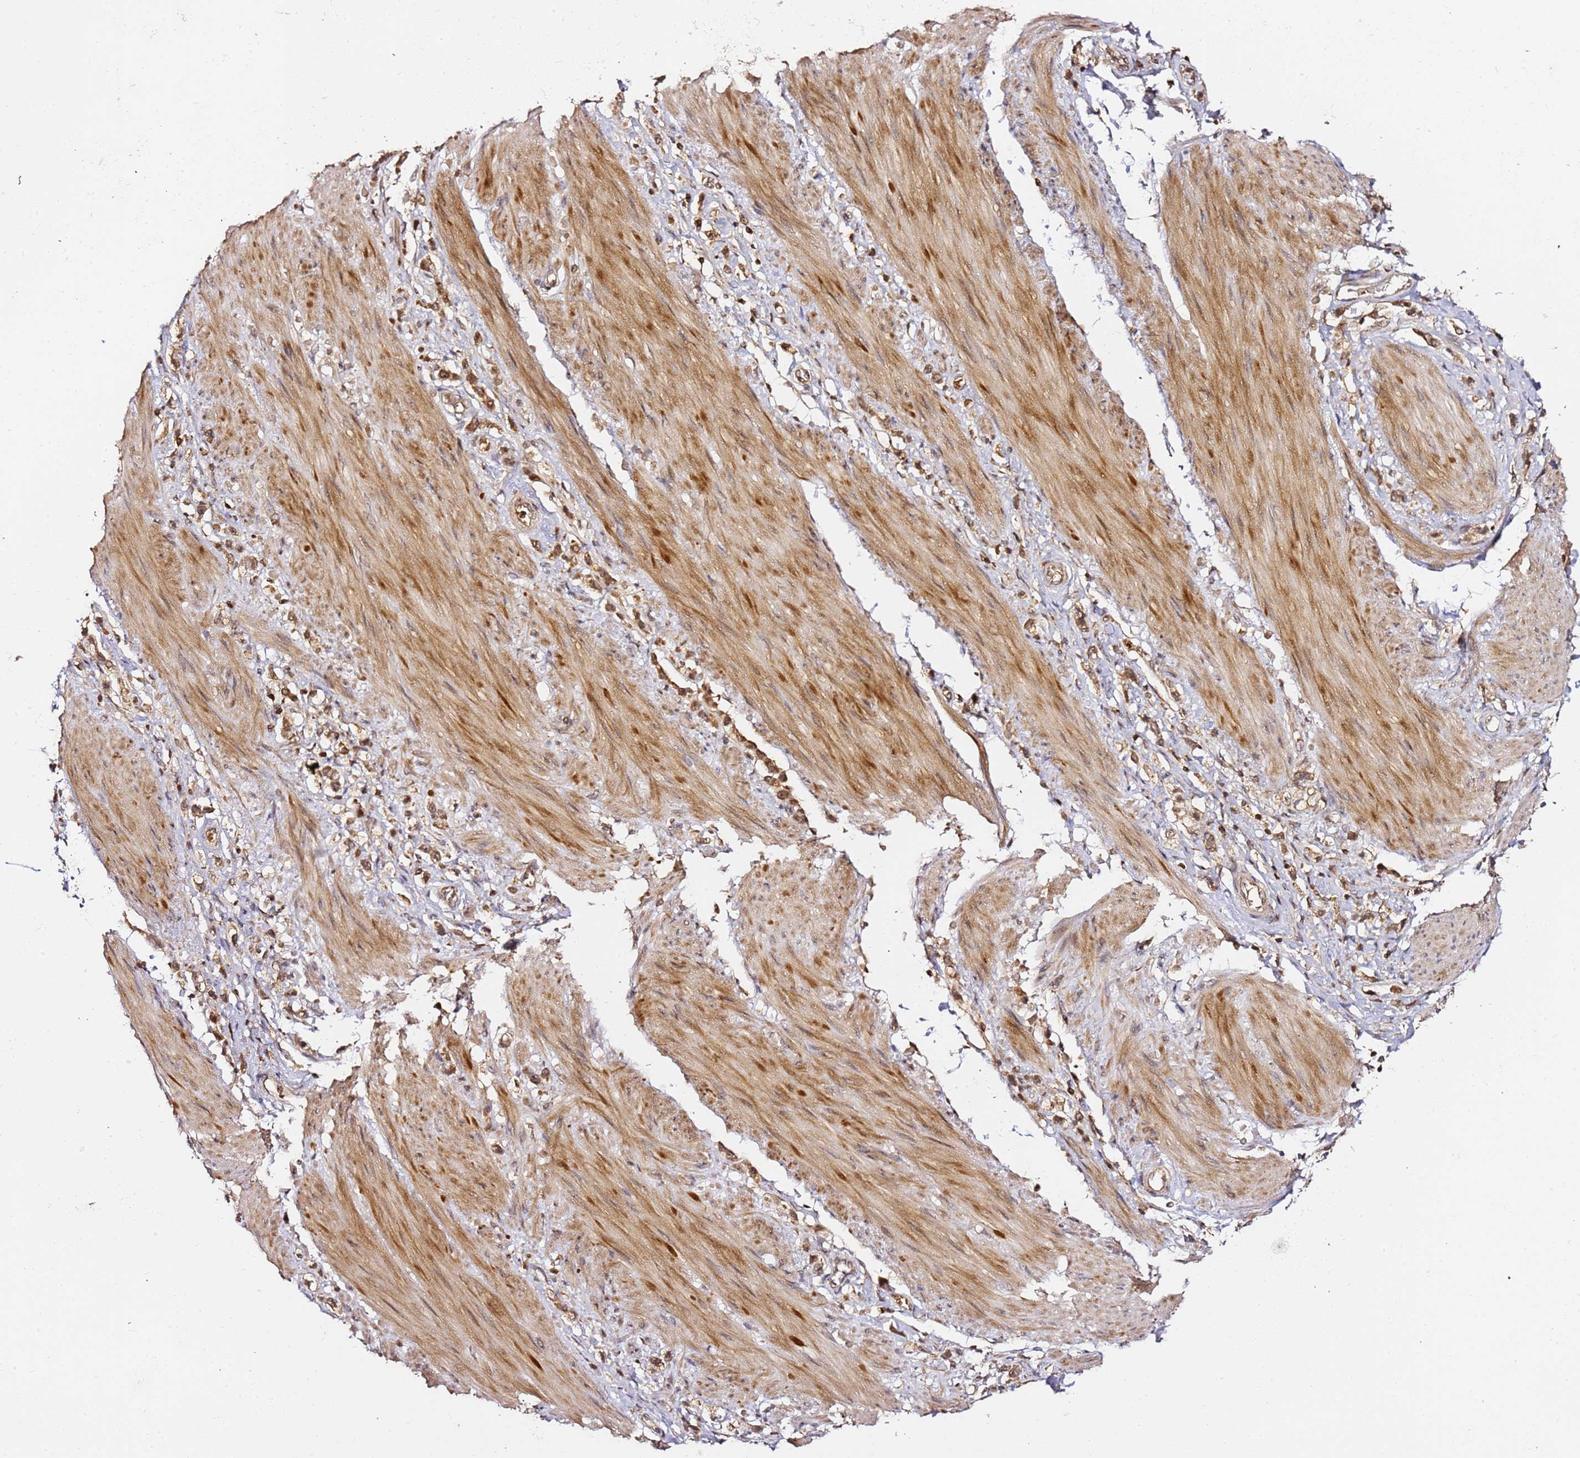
{"staining": {"intensity": "moderate", "quantity": ">75%", "location": "nuclear"}, "tissue": "stomach cancer", "cell_type": "Tumor cells", "image_type": "cancer", "snomed": [{"axis": "morphology", "description": "Adenocarcinoma, NOS"}, {"axis": "topography", "description": "Stomach"}], "caption": "Tumor cells display moderate nuclear expression in about >75% of cells in stomach adenocarcinoma.", "gene": "OR5V1", "patient": {"sex": "female", "age": 65}}